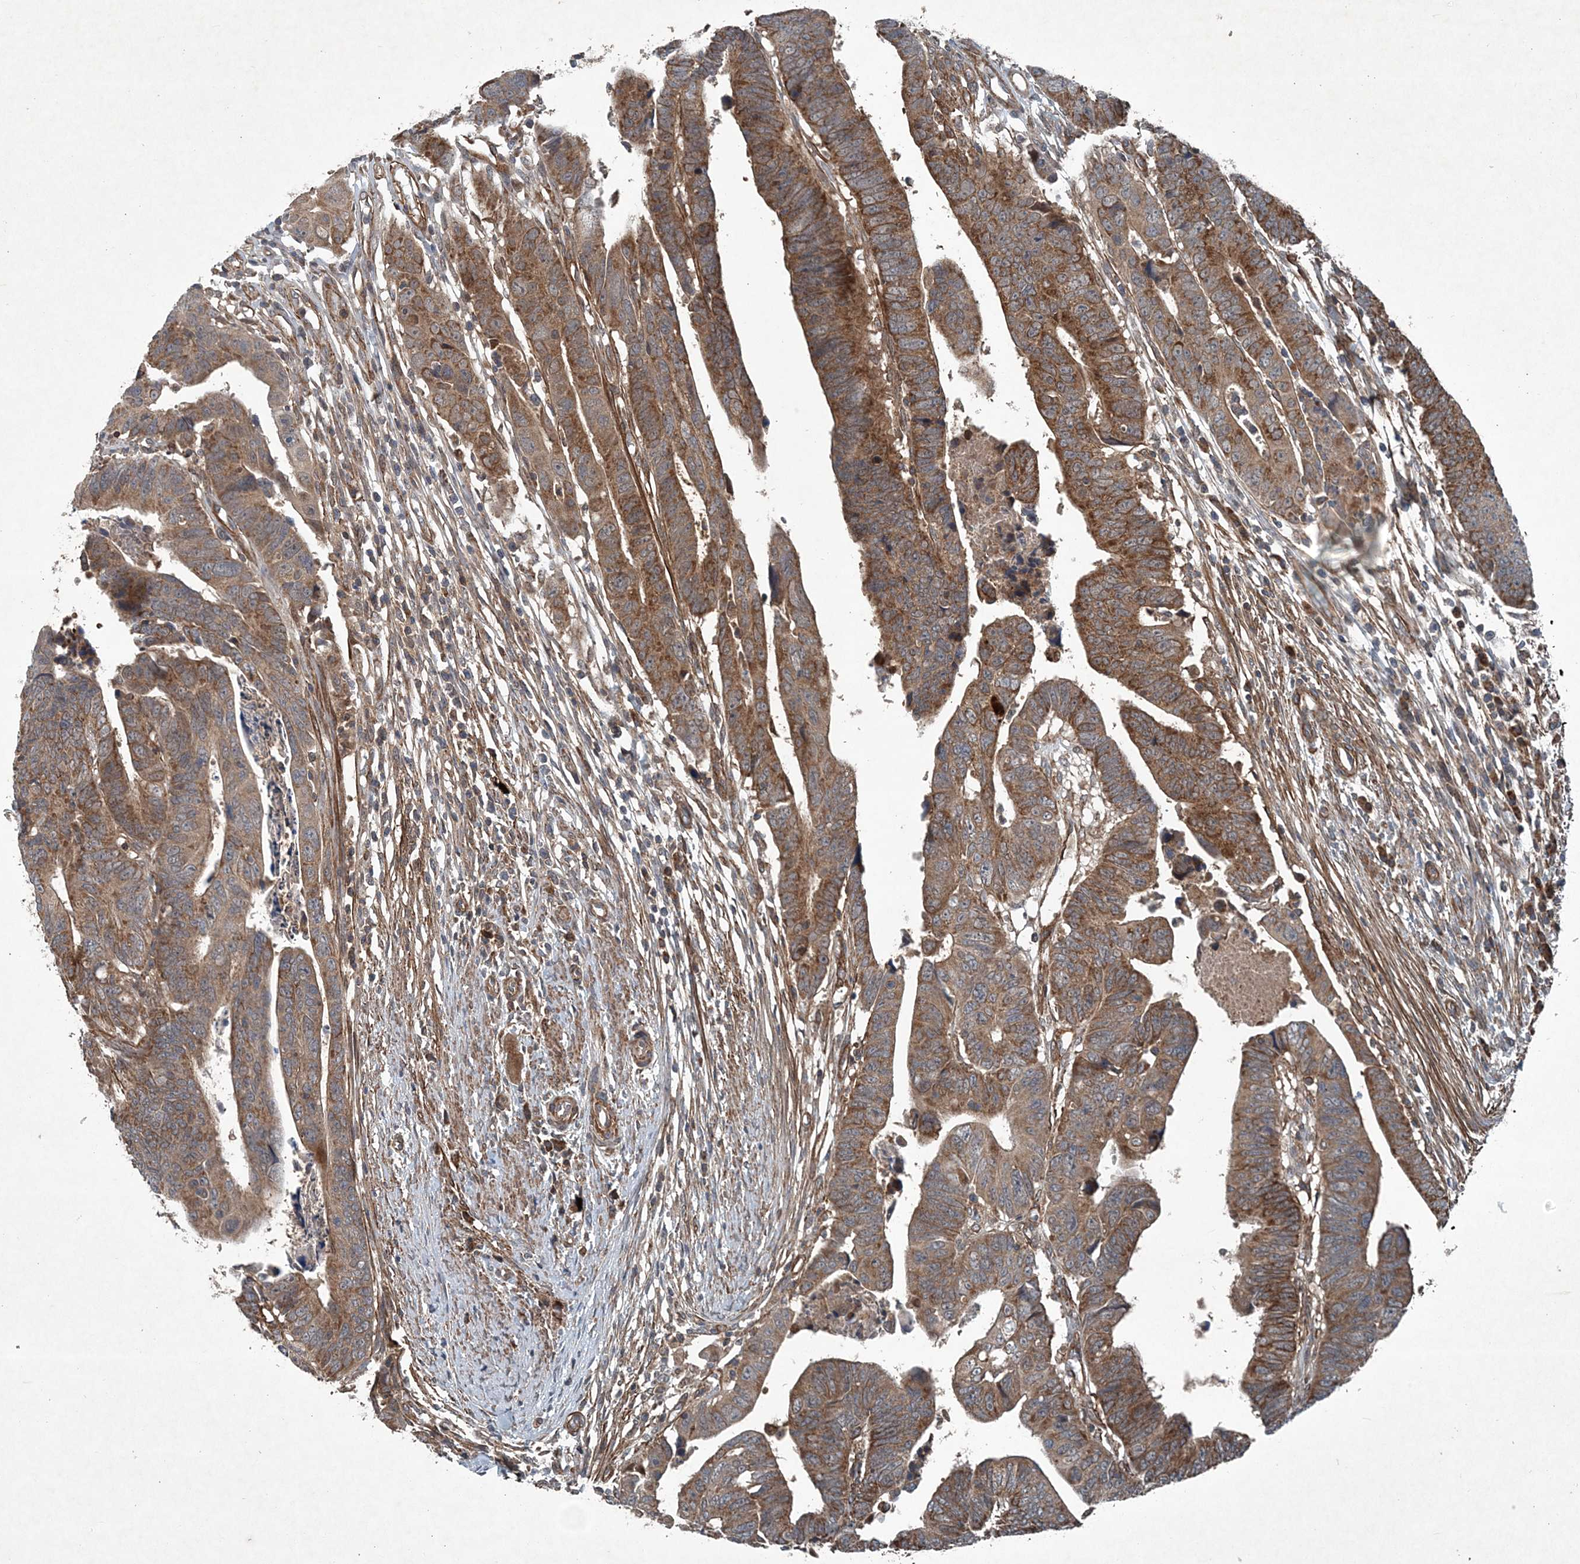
{"staining": {"intensity": "moderate", "quantity": ">75%", "location": "cytoplasmic/membranous"}, "tissue": "colorectal cancer", "cell_type": "Tumor cells", "image_type": "cancer", "snomed": [{"axis": "morphology", "description": "Adenocarcinoma, NOS"}, {"axis": "topography", "description": "Rectum"}], "caption": "The micrograph exhibits a brown stain indicating the presence of a protein in the cytoplasmic/membranous of tumor cells in colorectal cancer.", "gene": "NDUFA2", "patient": {"sex": "female", "age": 65}}